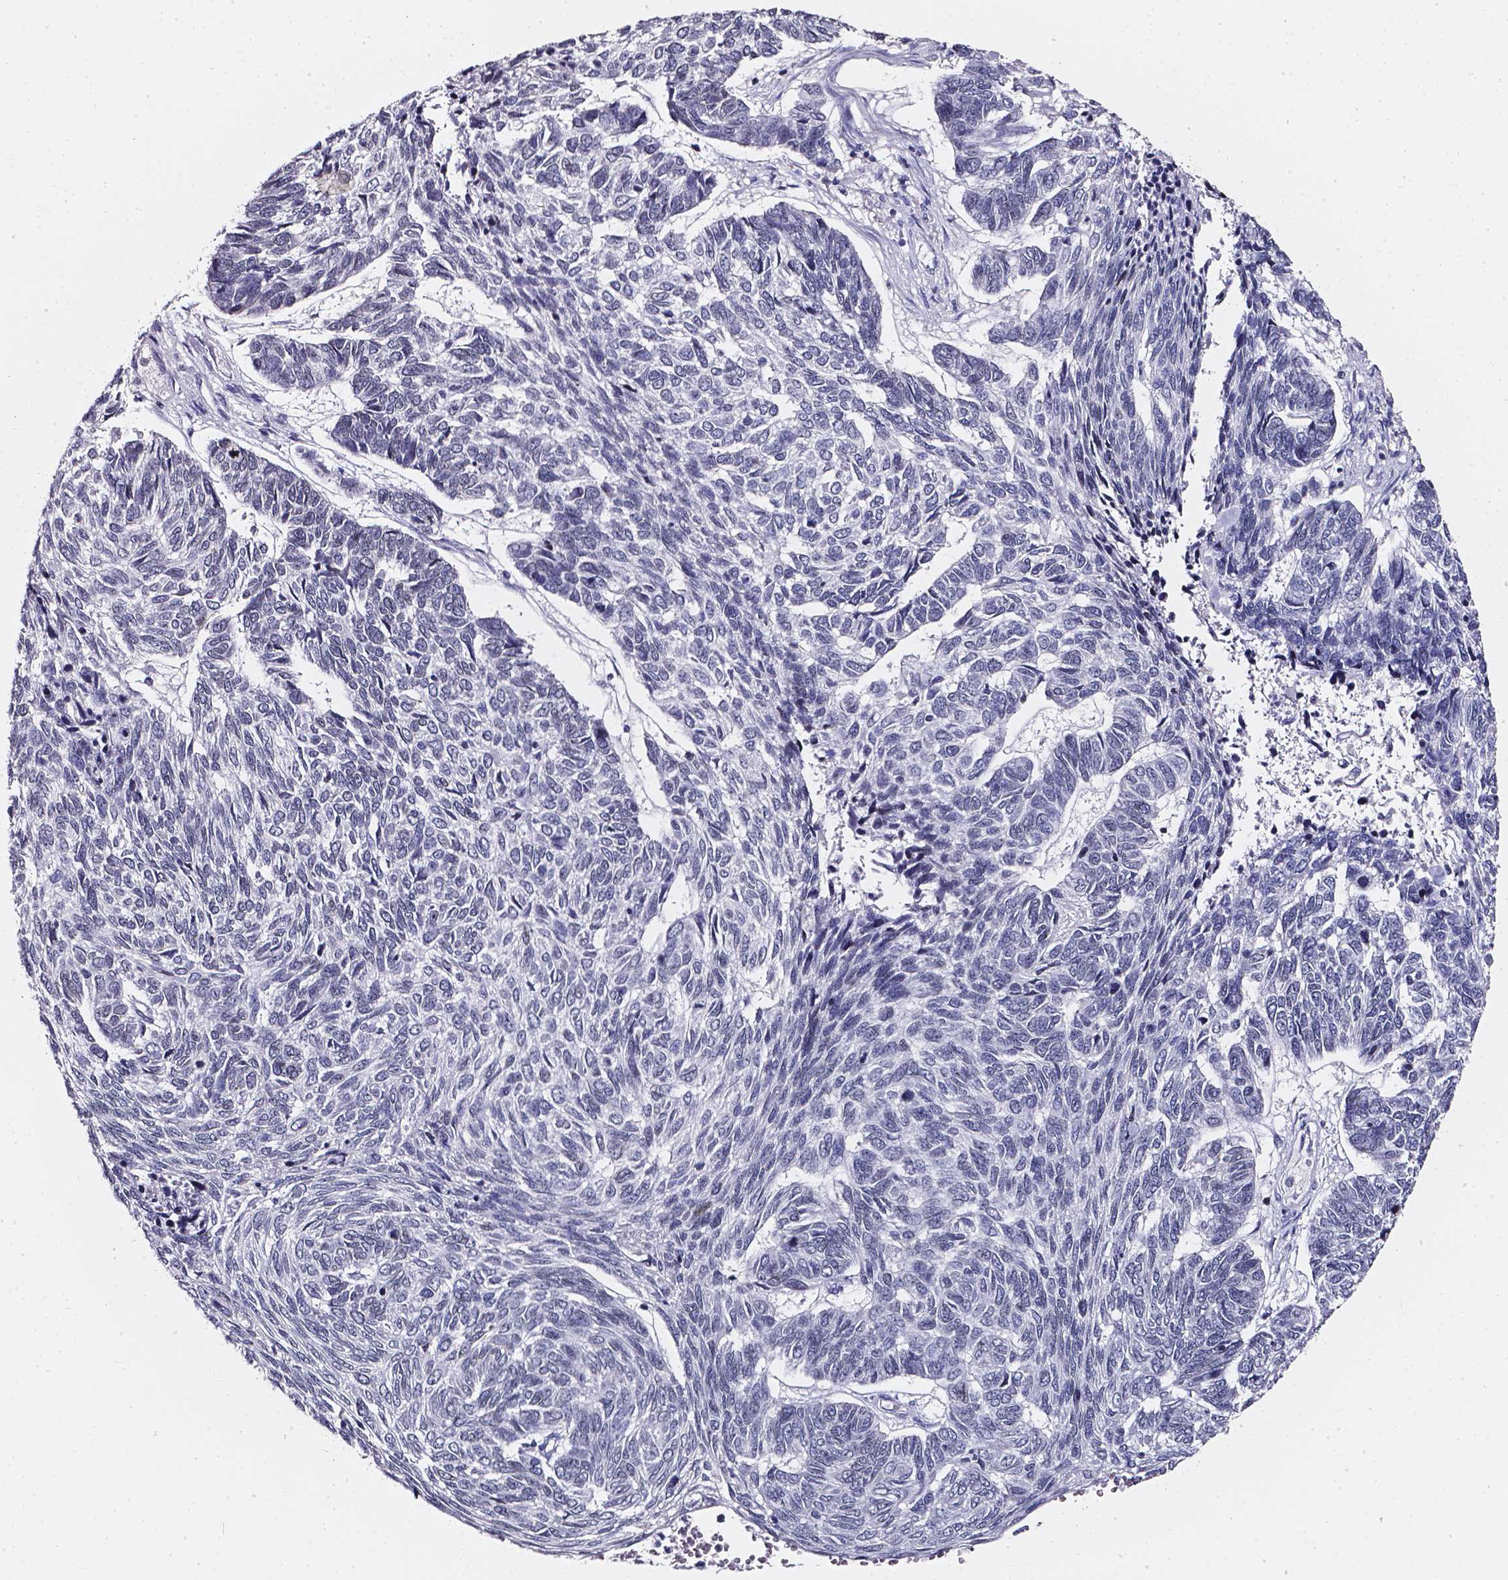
{"staining": {"intensity": "negative", "quantity": "none", "location": "none"}, "tissue": "skin cancer", "cell_type": "Tumor cells", "image_type": "cancer", "snomed": [{"axis": "morphology", "description": "Basal cell carcinoma"}, {"axis": "topography", "description": "Skin"}], "caption": "The immunohistochemistry photomicrograph has no significant expression in tumor cells of basal cell carcinoma (skin) tissue.", "gene": "AKR1B10", "patient": {"sex": "female", "age": 65}}